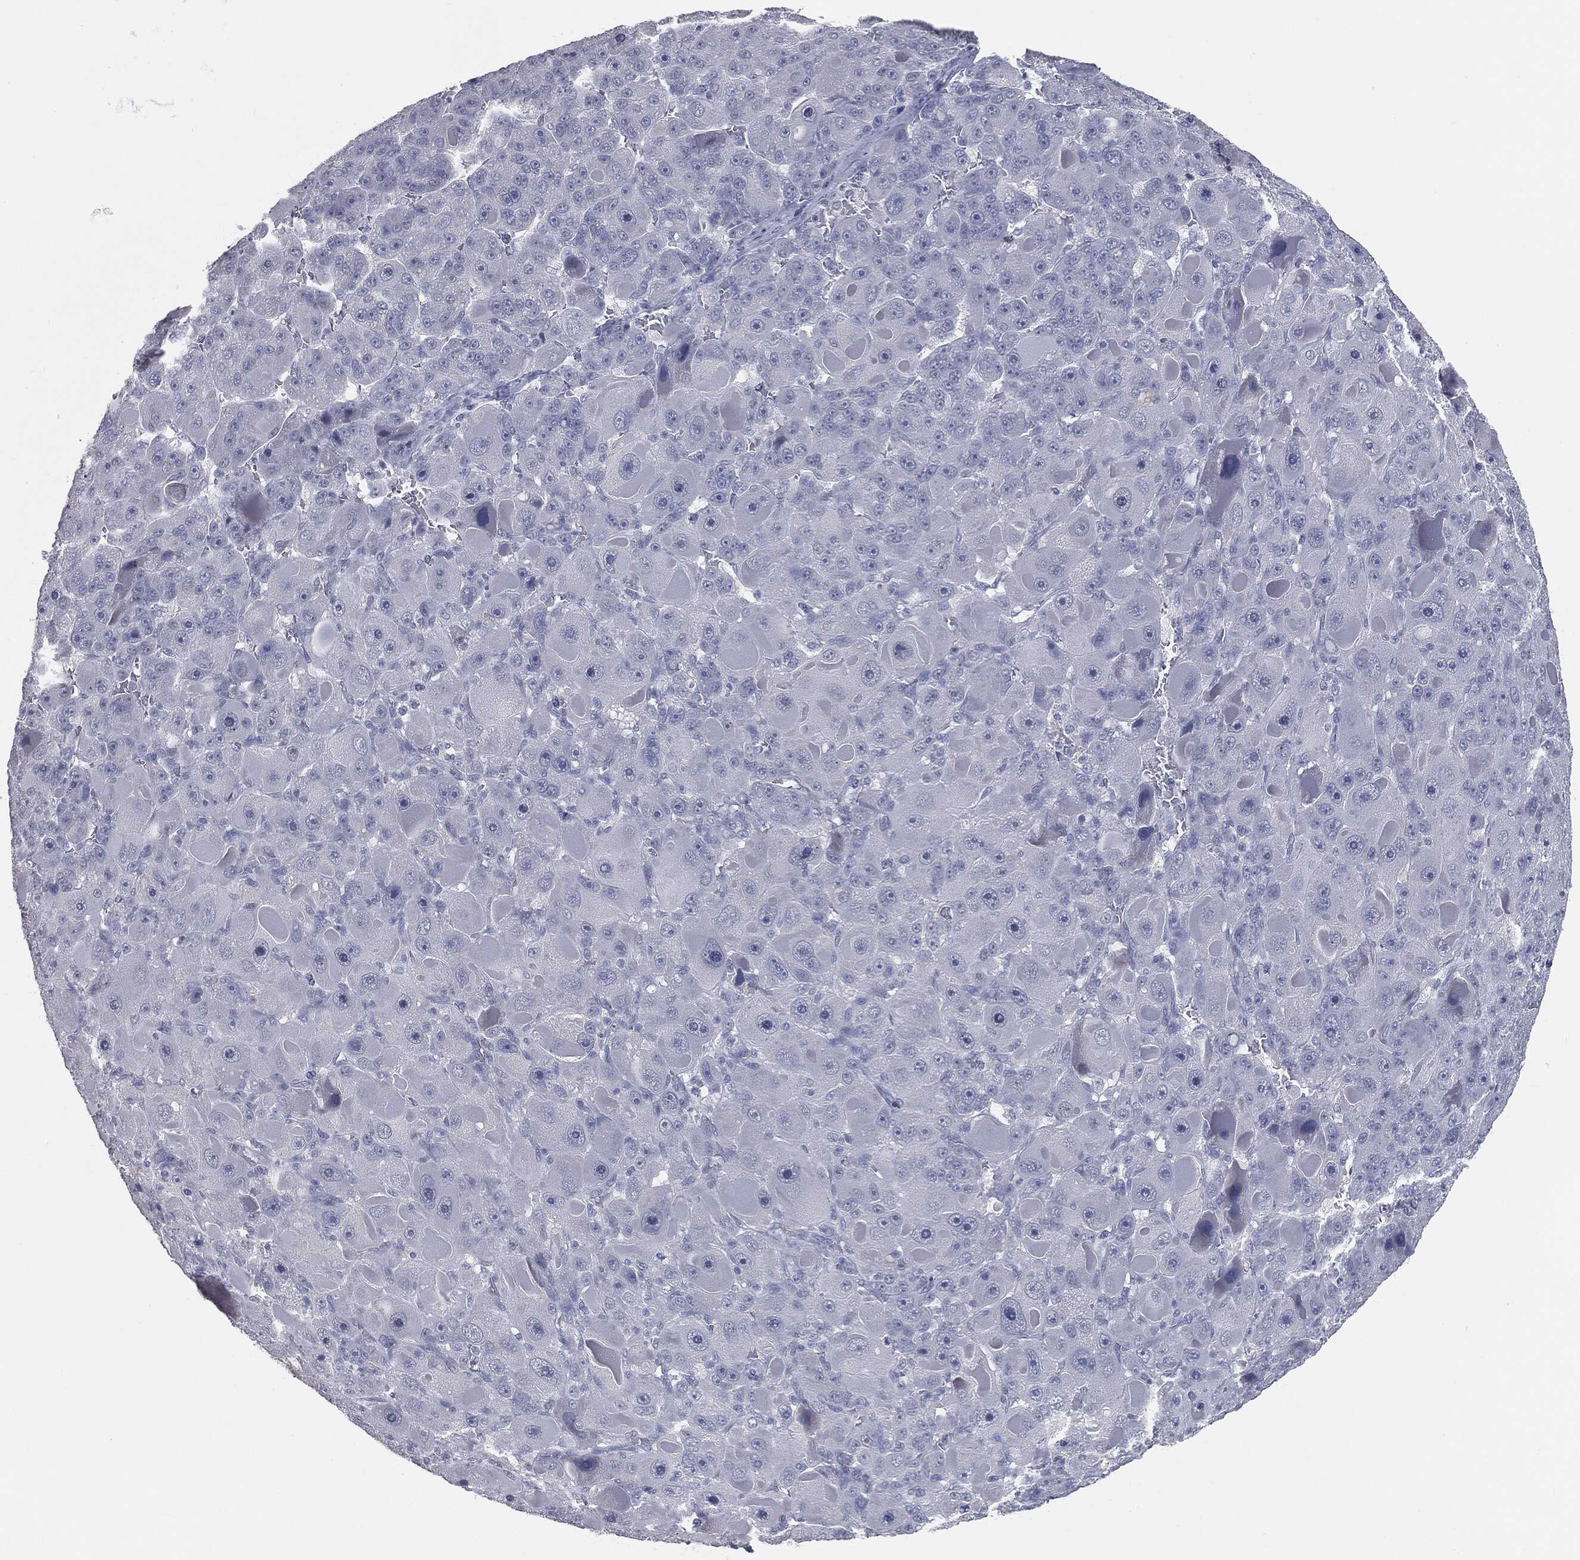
{"staining": {"intensity": "negative", "quantity": "none", "location": "none"}, "tissue": "liver cancer", "cell_type": "Tumor cells", "image_type": "cancer", "snomed": [{"axis": "morphology", "description": "Carcinoma, Hepatocellular, NOS"}, {"axis": "topography", "description": "Liver"}], "caption": "This is an IHC image of human hepatocellular carcinoma (liver). There is no expression in tumor cells.", "gene": "PRAME", "patient": {"sex": "male", "age": 76}}